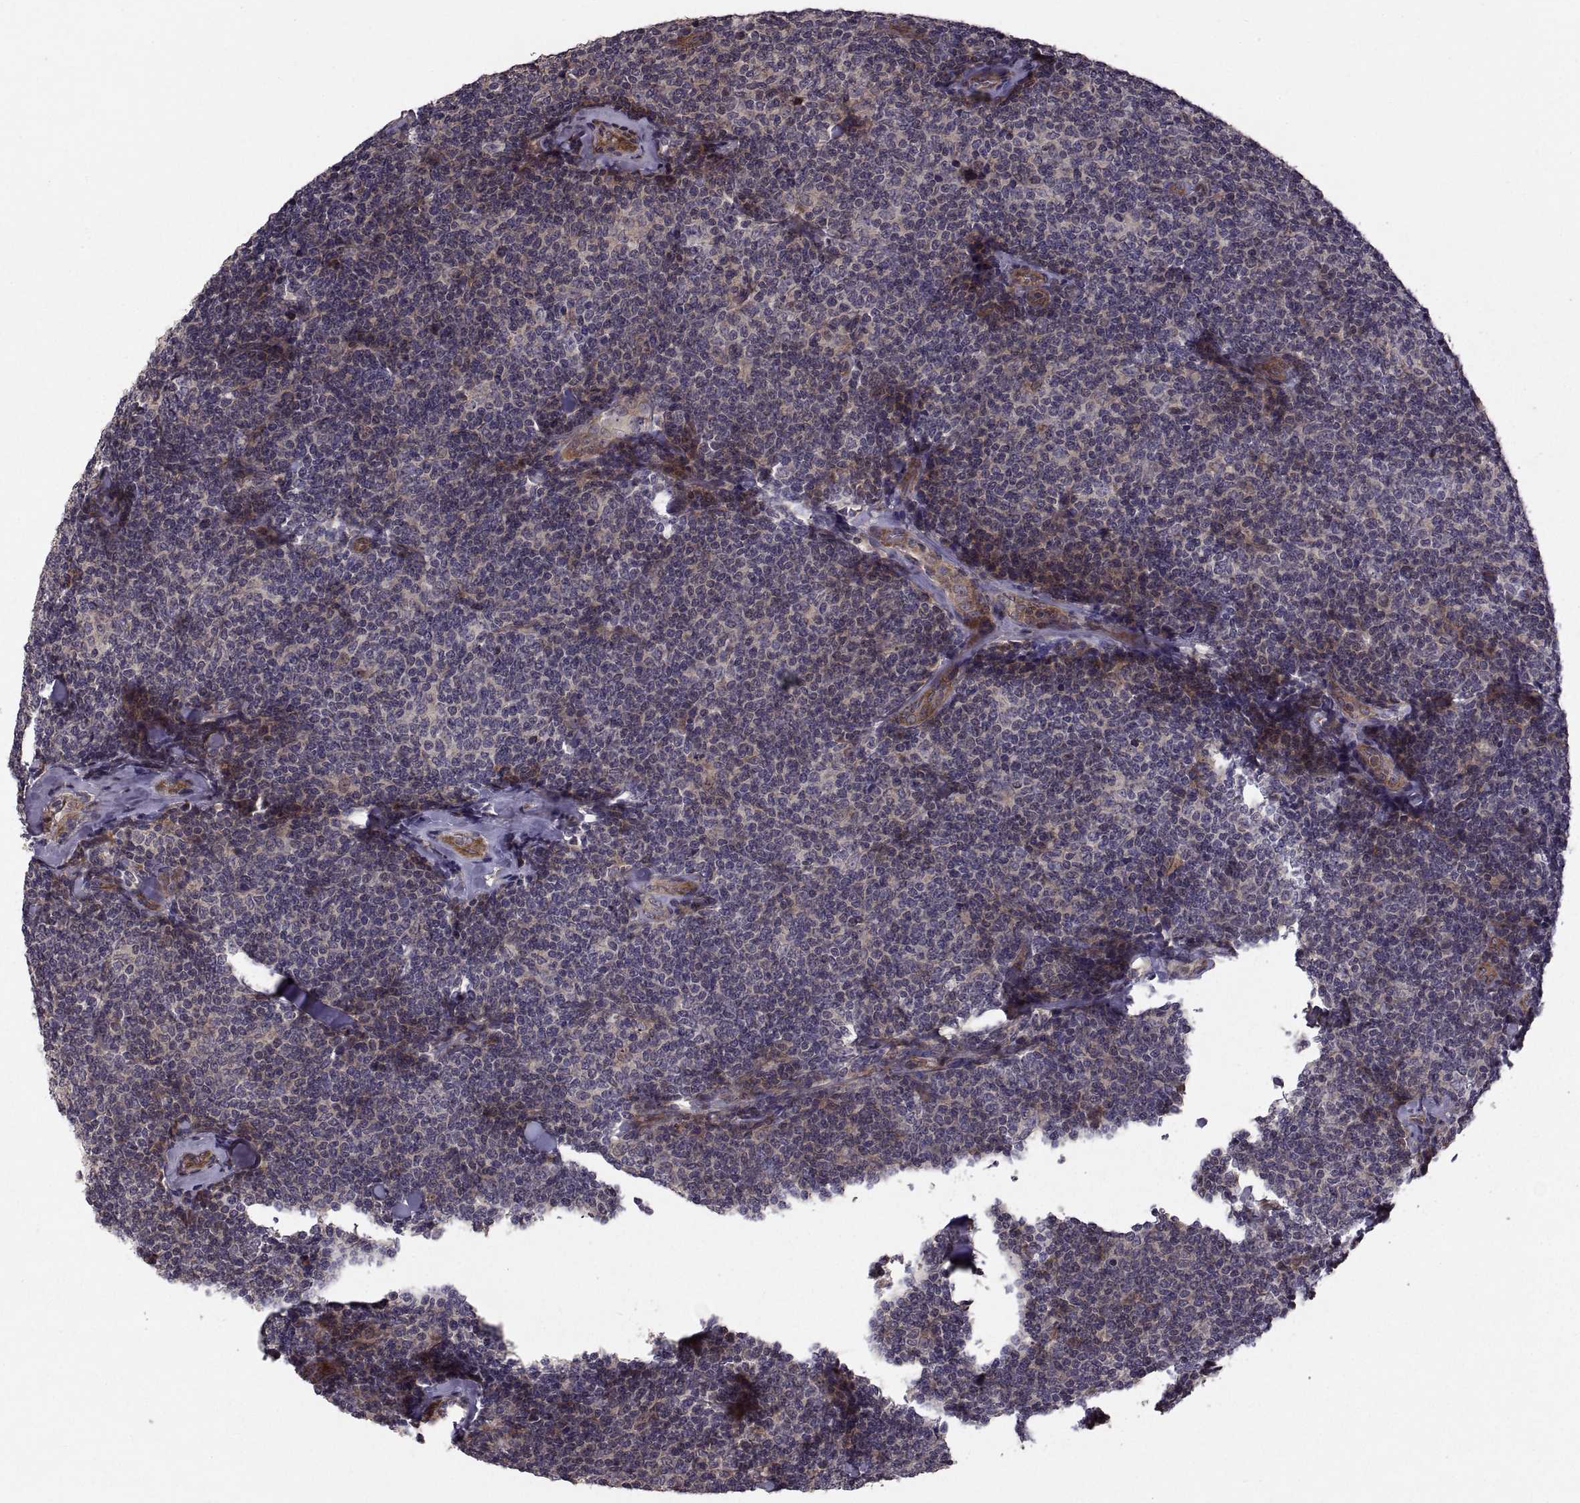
{"staining": {"intensity": "negative", "quantity": "none", "location": "none"}, "tissue": "lymphoma", "cell_type": "Tumor cells", "image_type": "cancer", "snomed": [{"axis": "morphology", "description": "Malignant lymphoma, non-Hodgkin's type, Low grade"}, {"axis": "topography", "description": "Lymph node"}], "caption": "Lymphoma was stained to show a protein in brown. There is no significant positivity in tumor cells.", "gene": "PMM2", "patient": {"sex": "female", "age": 56}}